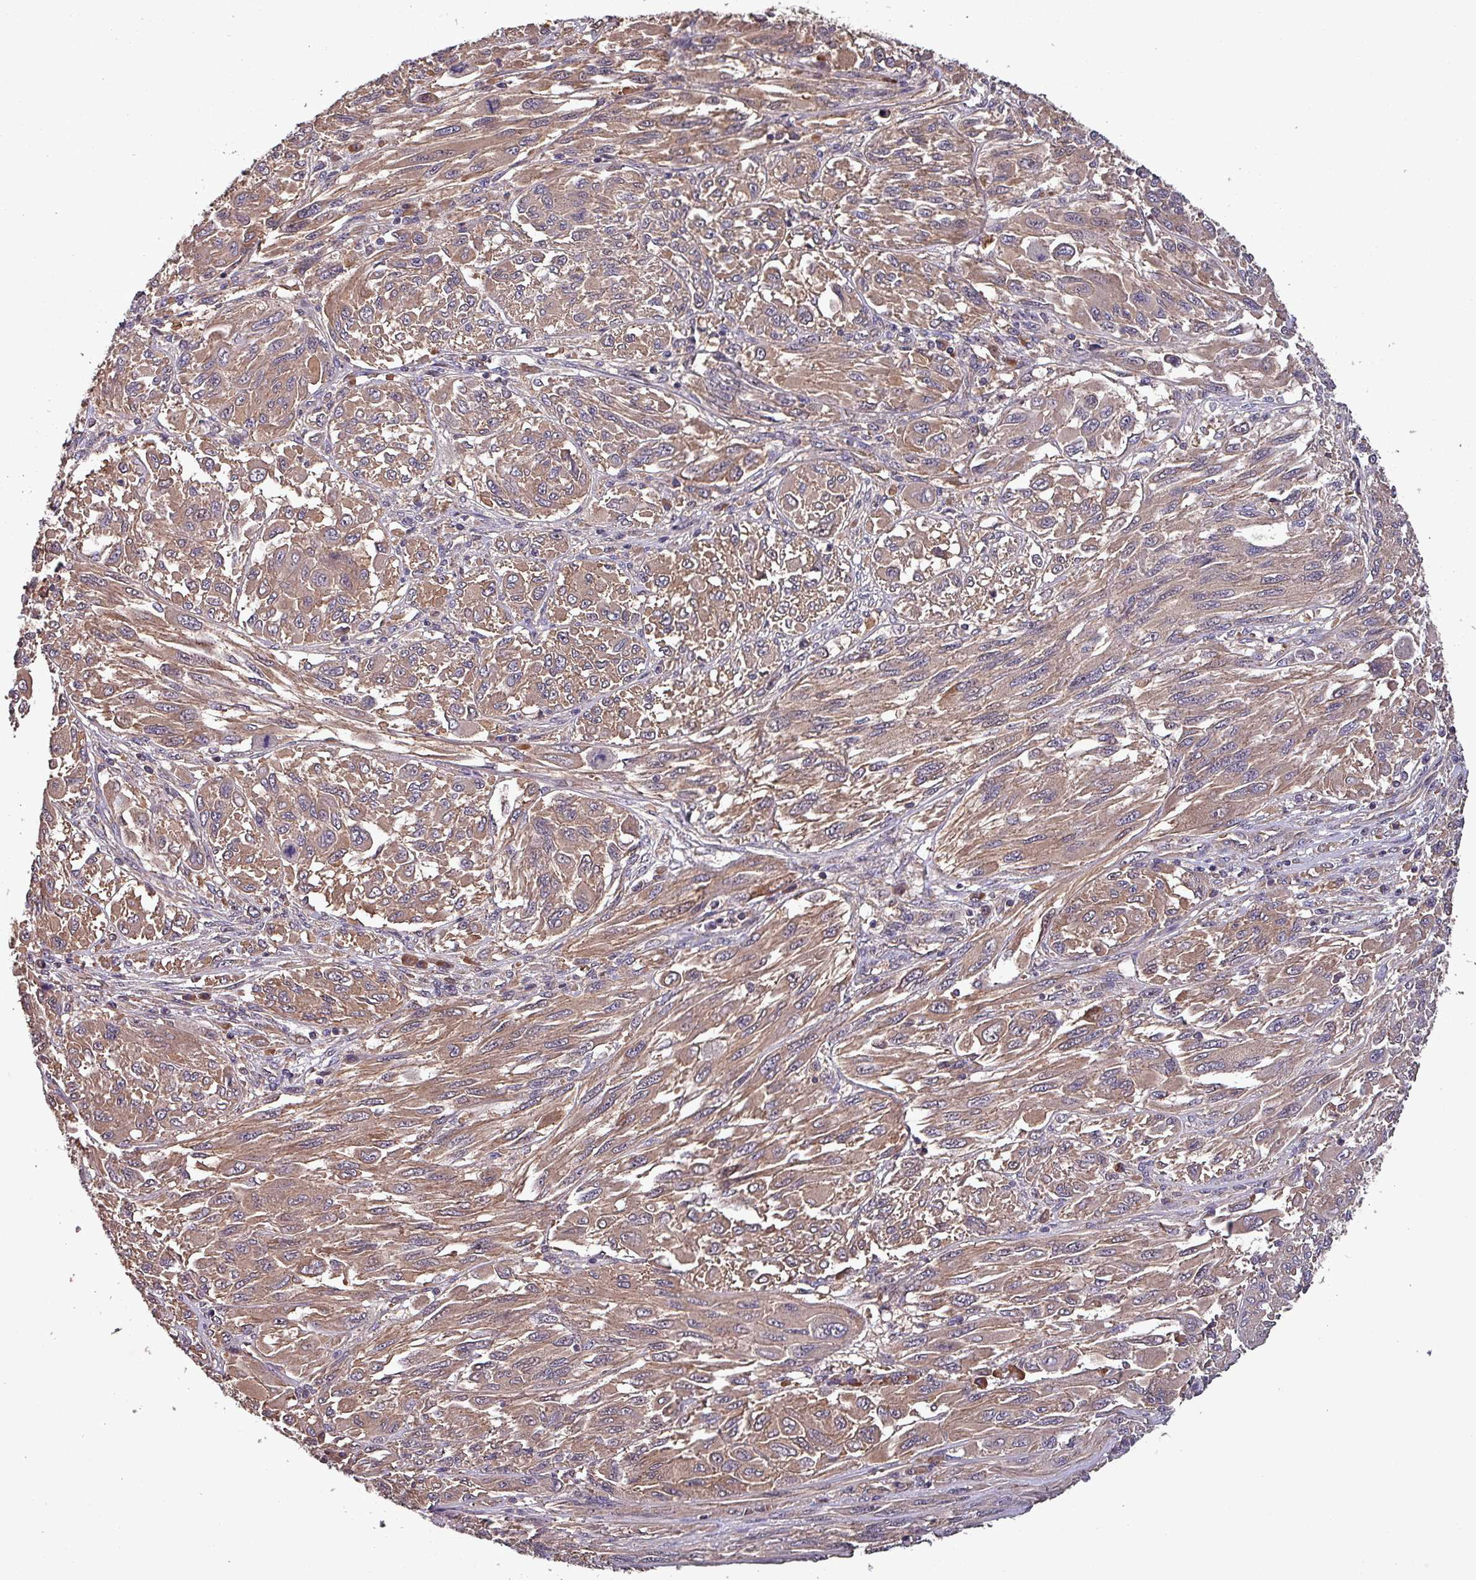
{"staining": {"intensity": "moderate", "quantity": ">75%", "location": "cytoplasmic/membranous"}, "tissue": "melanoma", "cell_type": "Tumor cells", "image_type": "cancer", "snomed": [{"axis": "morphology", "description": "Malignant melanoma, NOS"}, {"axis": "topography", "description": "Skin"}], "caption": "The photomicrograph demonstrates a brown stain indicating the presence of a protein in the cytoplasmic/membranous of tumor cells in melanoma.", "gene": "PAFAH1B2", "patient": {"sex": "female", "age": 91}}